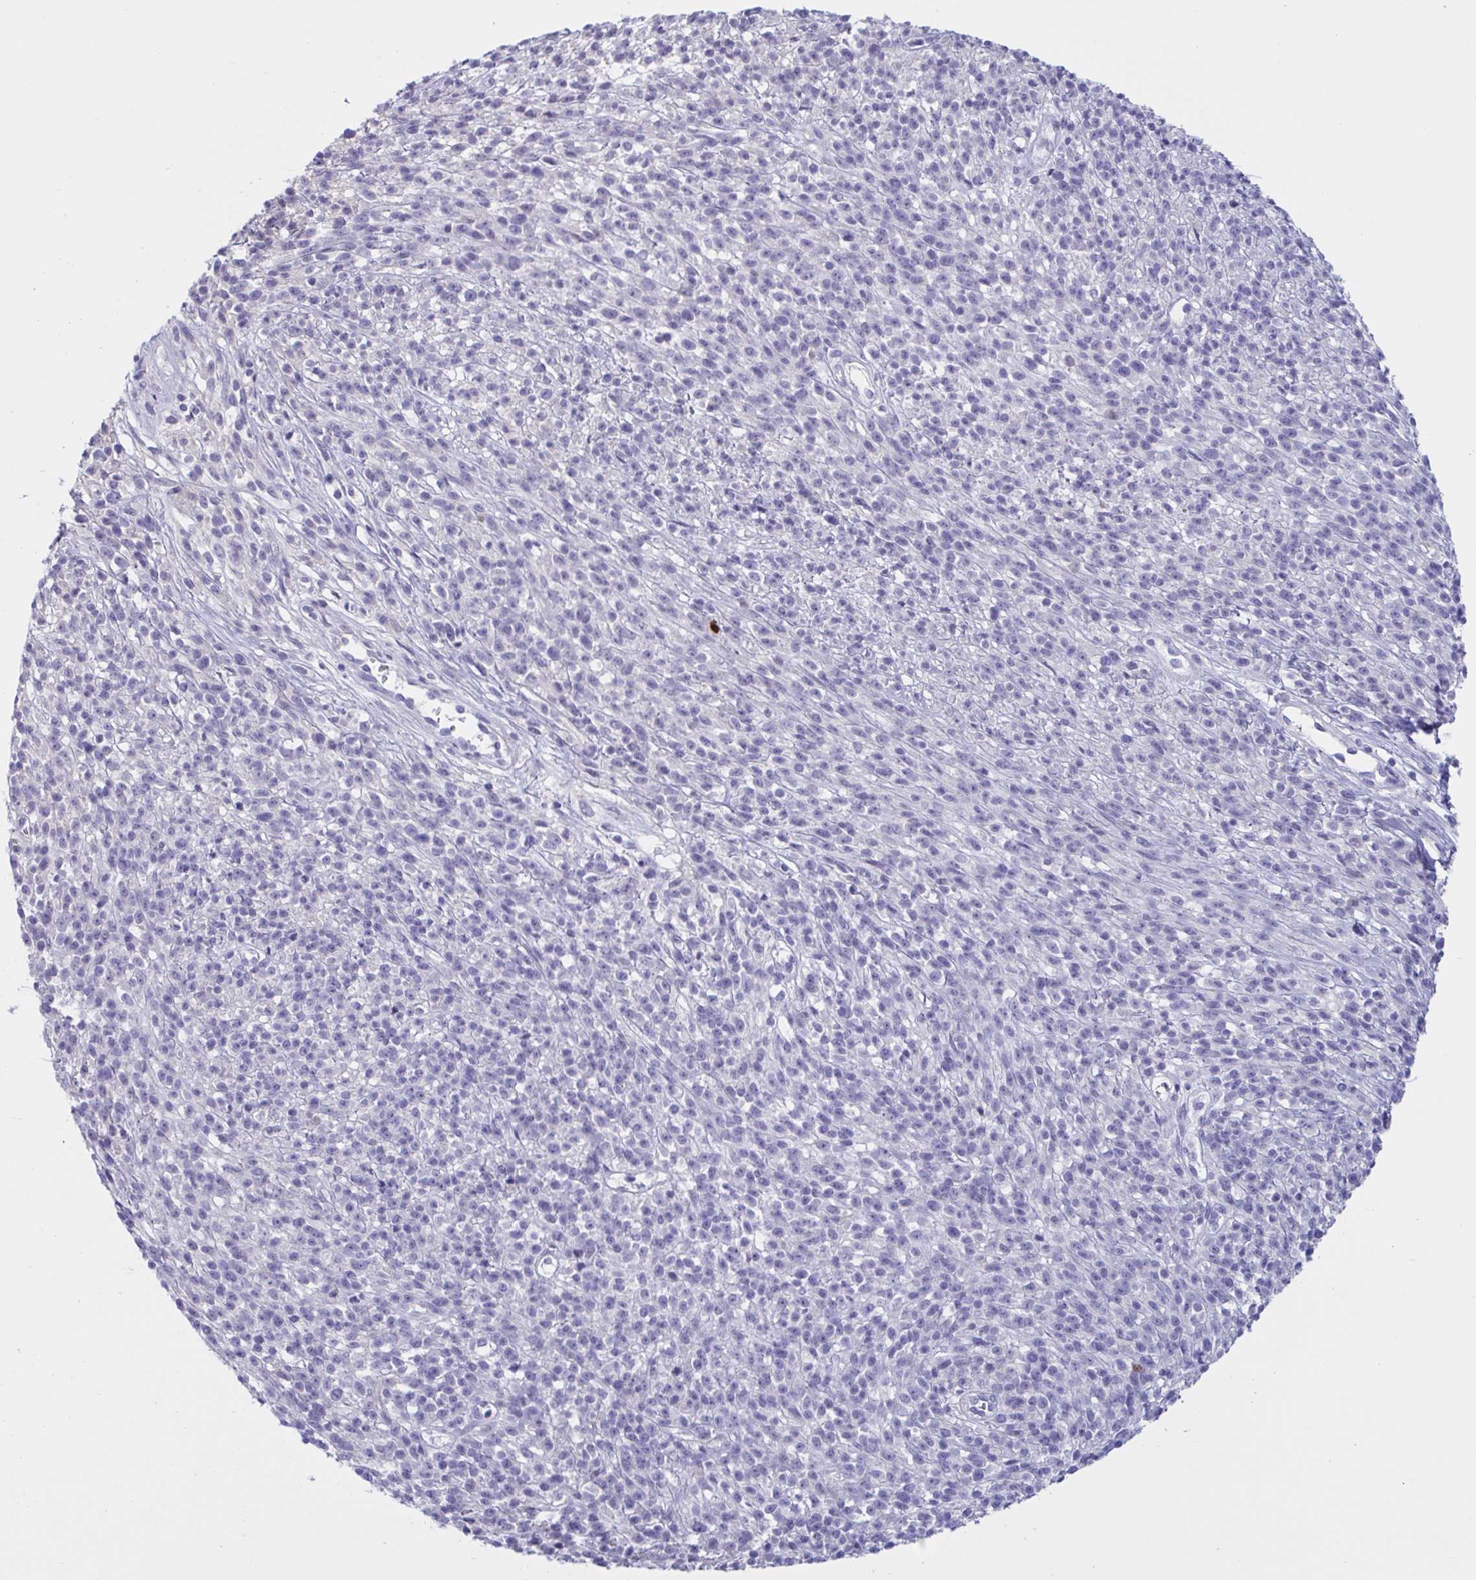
{"staining": {"intensity": "negative", "quantity": "none", "location": "none"}, "tissue": "melanoma", "cell_type": "Tumor cells", "image_type": "cancer", "snomed": [{"axis": "morphology", "description": "Malignant melanoma, NOS"}, {"axis": "topography", "description": "Skin"}, {"axis": "topography", "description": "Skin of trunk"}], "caption": "Malignant melanoma was stained to show a protein in brown. There is no significant expression in tumor cells. (DAB (3,3'-diaminobenzidine) IHC, high magnification).", "gene": "MS4A14", "patient": {"sex": "male", "age": 74}}